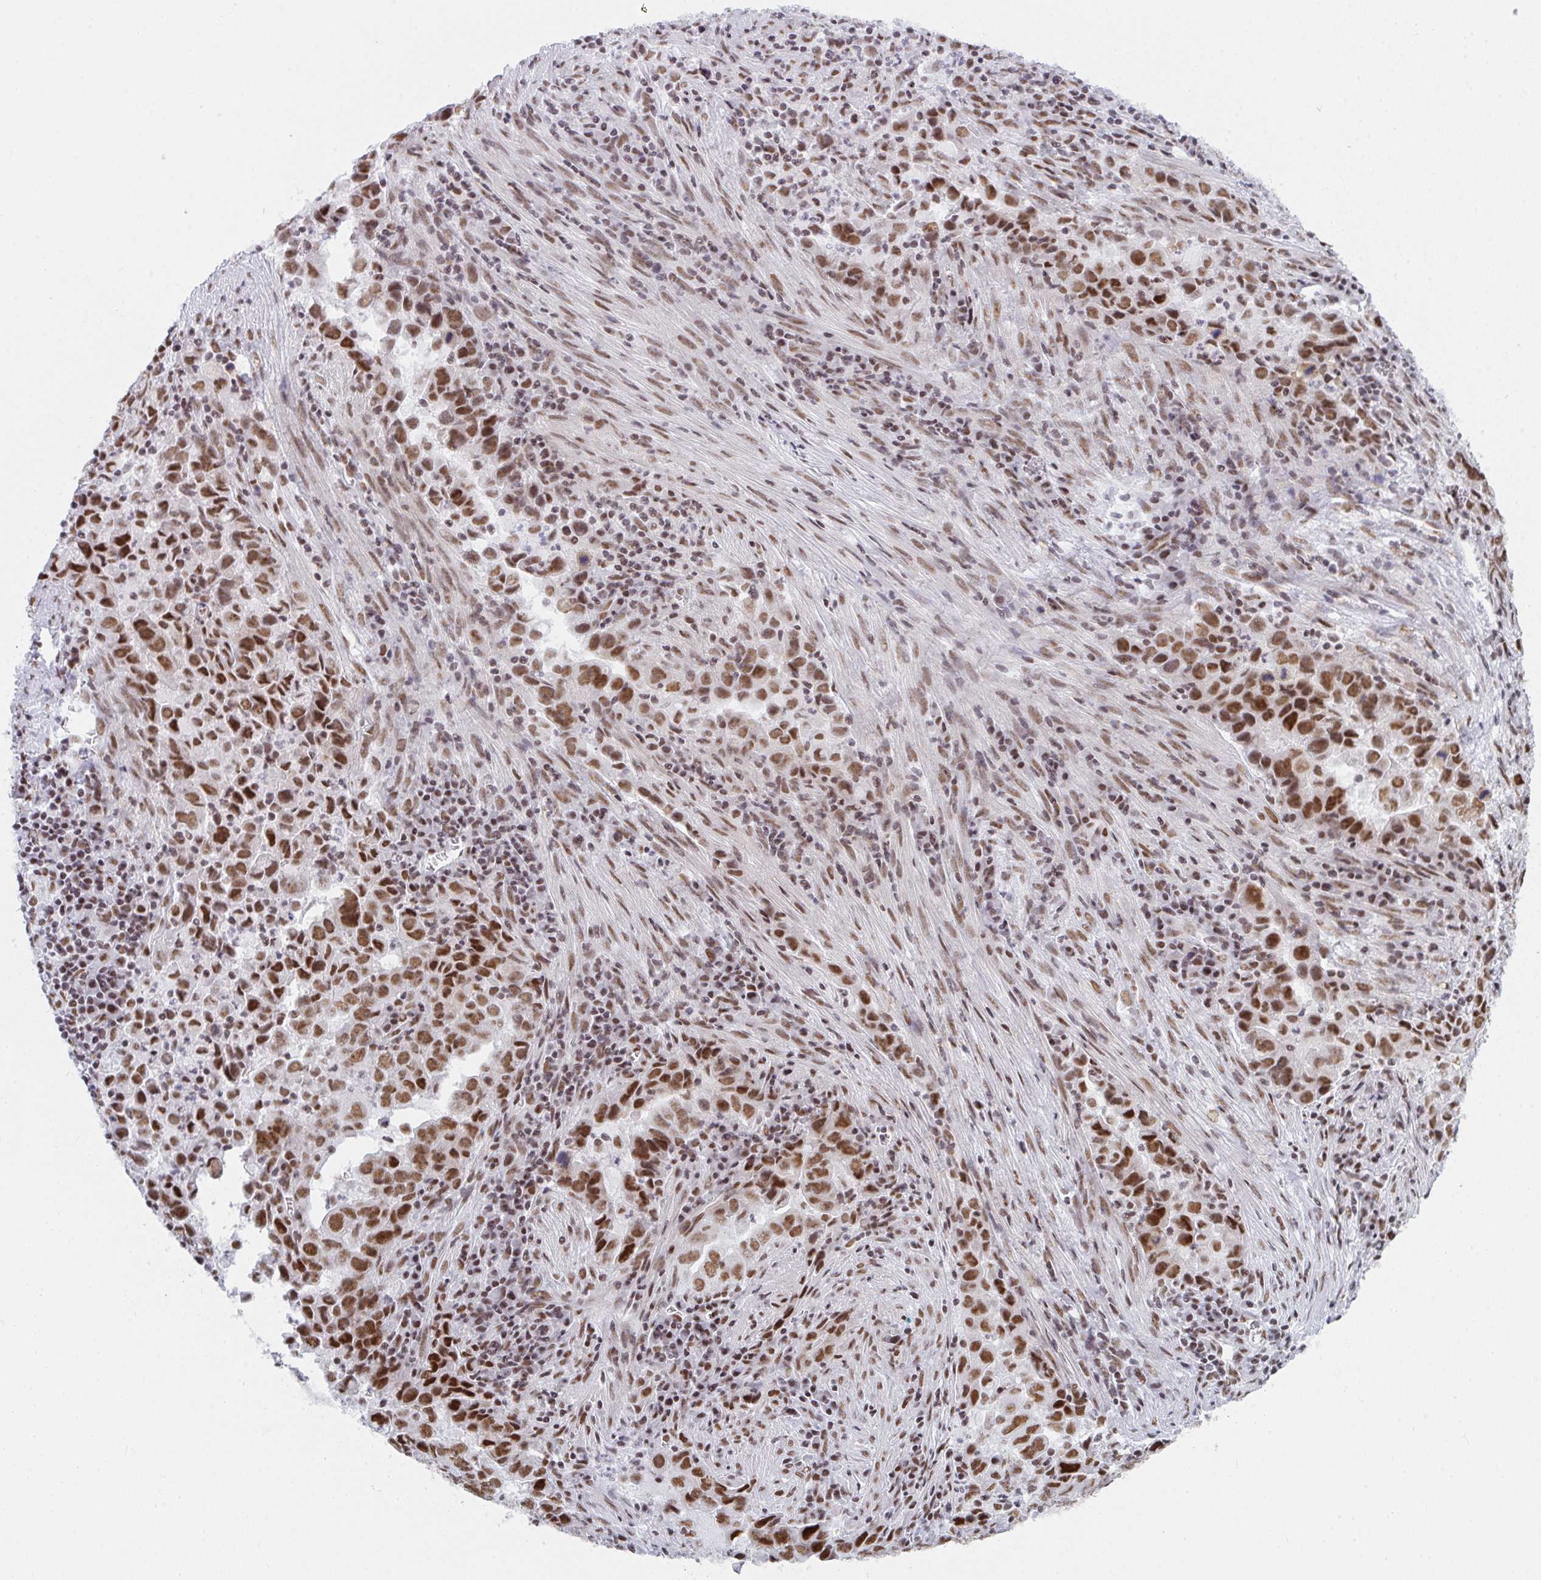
{"staining": {"intensity": "moderate", "quantity": ">75%", "location": "nuclear"}, "tissue": "lung cancer", "cell_type": "Tumor cells", "image_type": "cancer", "snomed": [{"axis": "morphology", "description": "Adenocarcinoma, NOS"}, {"axis": "topography", "description": "Lung"}], "caption": "Immunohistochemistry (IHC) (DAB) staining of human lung adenocarcinoma reveals moderate nuclear protein expression in approximately >75% of tumor cells. (Stains: DAB in brown, nuclei in blue, Microscopy: brightfield microscopy at high magnification).", "gene": "SNRNP70", "patient": {"sex": "male", "age": 67}}